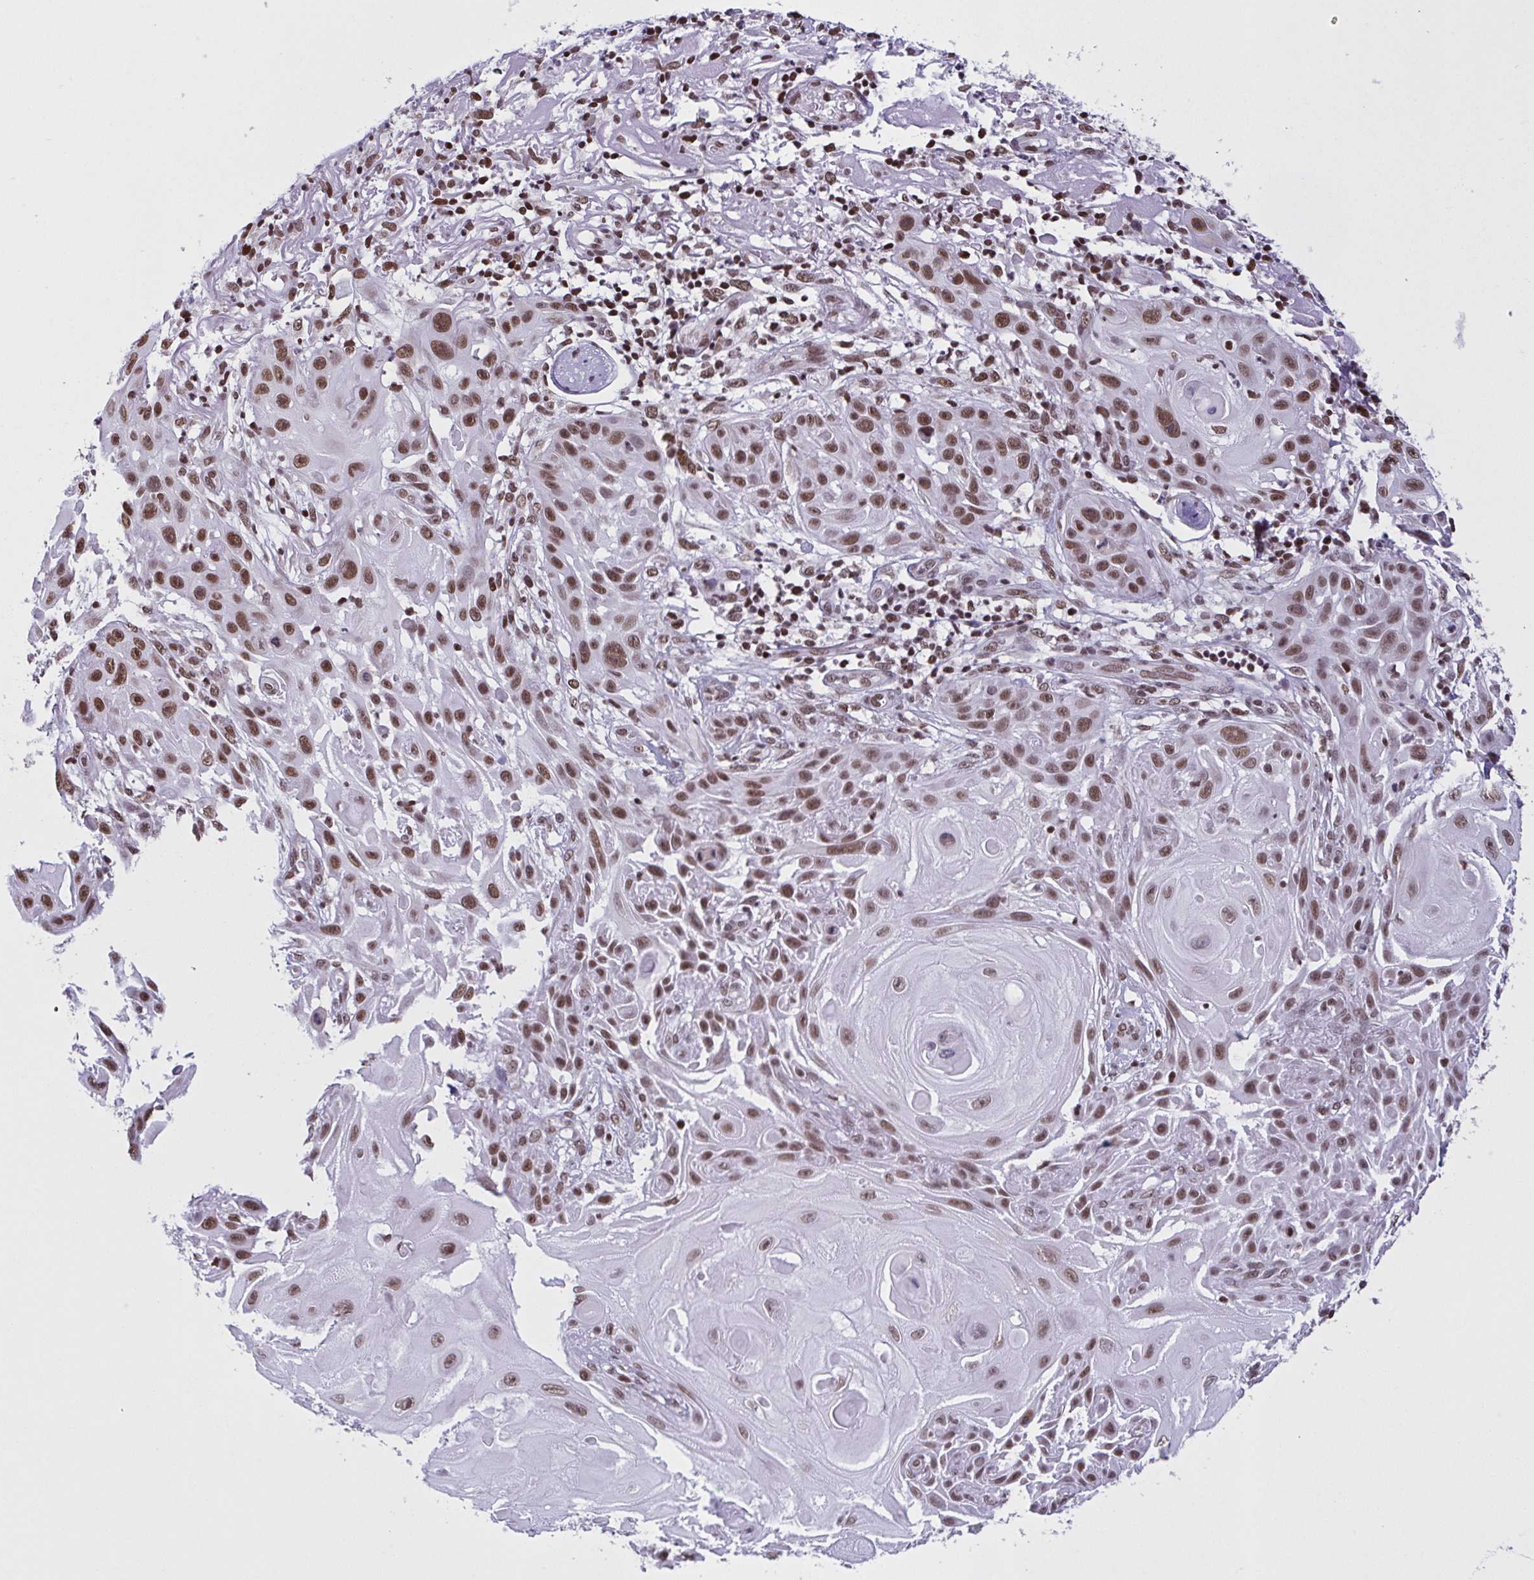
{"staining": {"intensity": "moderate", "quantity": ">75%", "location": "nuclear"}, "tissue": "skin cancer", "cell_type": "Tumor cells", "image_type": "cancer", "snomed": [{"axis": "morphology", "description": "Squamous cell carcinoma, NOS"}, {"axis": "topography", "description": "Skin"}], "caption": "High-magnification brightfield microscopy of skin cancer (squamous cell carcinoma) stained with DAB (brown) and counterstained with hematoxylin (blue). tumor cells exhibit moderate nuclear positivity is present in approximately>75% of cells. The protein is stained brown, and the nuclei are stained in blue (DAB IHC with brightfield microscopy, high magnification).", "gene": "TIMM21", "patient": {"sex": "female", "age": 91}}